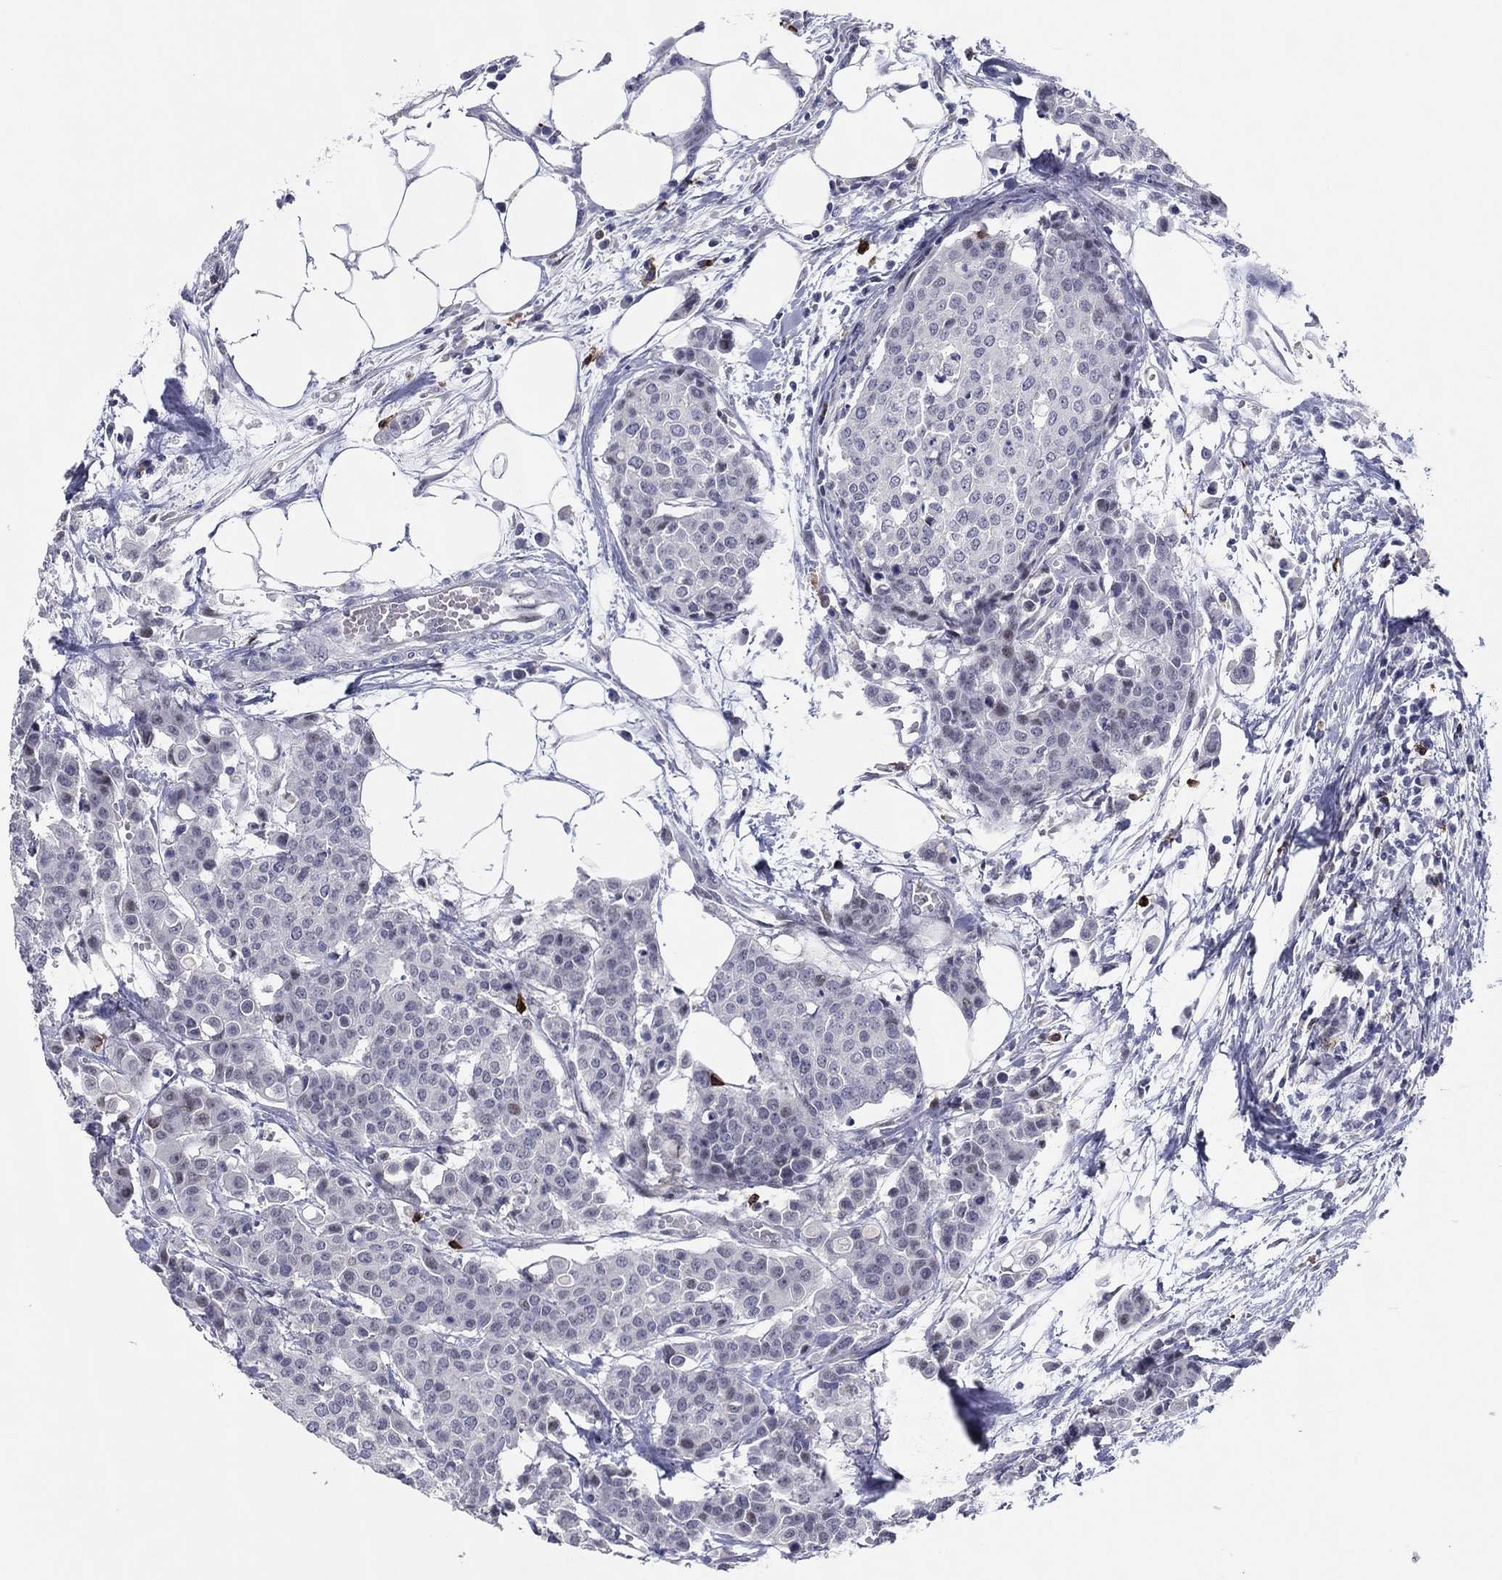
{"staining": {"intensity": "negative", "quantity": "none", "location": "none"}, "tissue": "carcinoid", "cell_type": "Tumor cells", "image_type": "cancer", "snomed": [{"axis": "morphology", "description": "Carcinoid, malignant, NOS"}, {"axis": "topography", "description": "Colon"}], "caption": "An IHC micrograph of carcinoid is shown. There is no staining in tumor cells of carcinoid. The staining is performed using DAB (3,3'-diaminobenzidine) brown chromogen with nuclei counter-stained in using hematoxylin.", "gene": "ITGAE", "patient": {"sex": "male", "age": 81}}